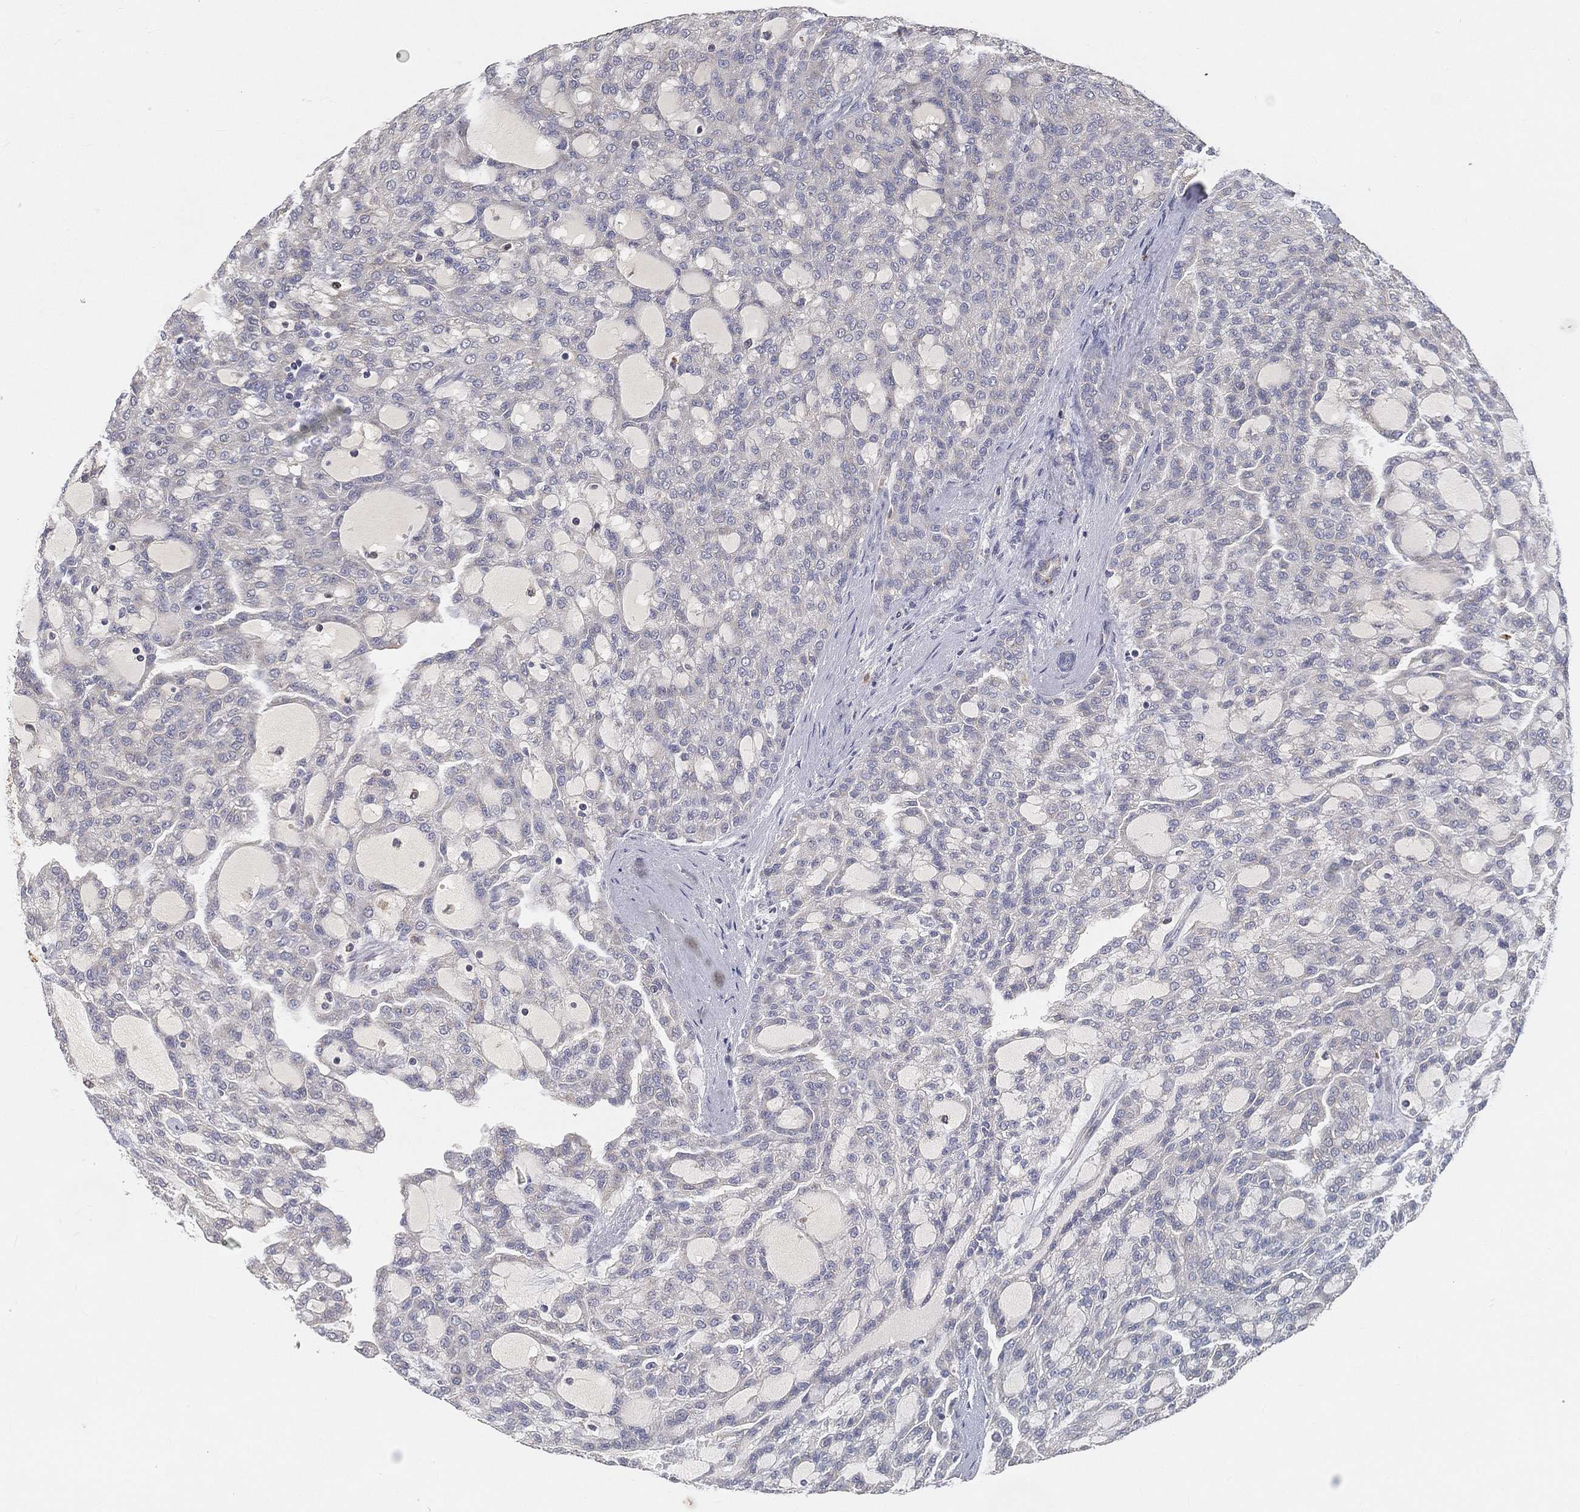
{"staining": {"intensity": "negative", "quantity": "none", "location": "none"}, "tissue": "renal cancer", "cell_type": "Tumor cells", "image_type": "cancer", "snomed": [{"axis": "morphology", "description": "Adenocarcinoma, NOS"}, {"axis": "topography", "description": "Kidney"}], "caption": "Tumor cells show no significant staining in adenocarcinoma (renal). (DAB (3,3'-diaminobenzidine) IHC with hematoxylin counter stain).", "gene": "CTSL", "patient": {"sex": "male", "age": 63}}